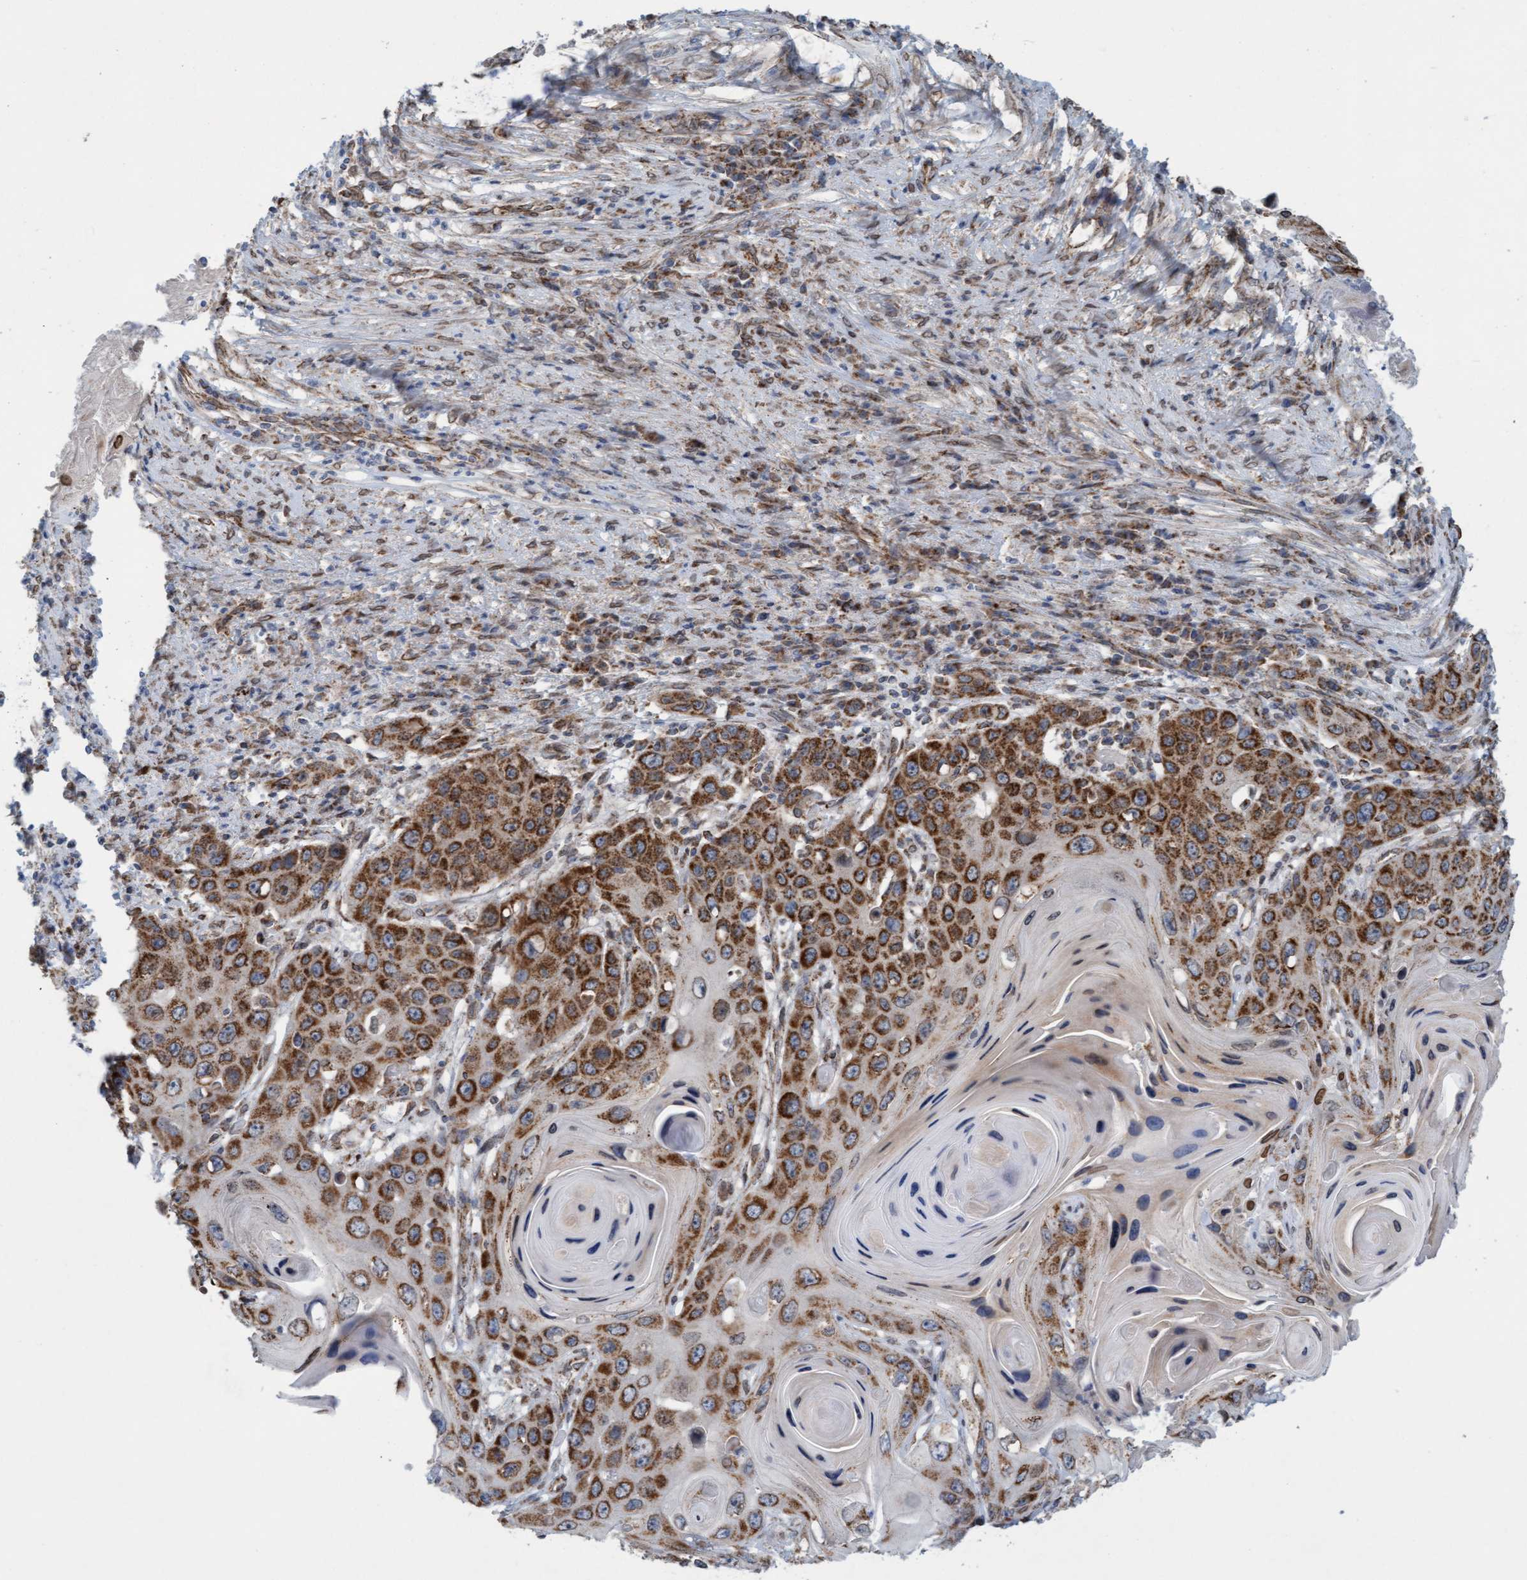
{"staining": {"intensity": "strong", "quantity": "25%-75%", "location": "cytoplasmic/membranous"}, "tissue": "skin cancer", "cell_type": "Tumor cells", "image_type": "cancer", "snomed": [{"axis": "morphology", "description": "Squamous cell carcinoma, NOS"}, {"axis": "topography", "description": "Skin"}], "caption": "The immunohistochemical stain shows strong cytoplasmic/membranous expression in tumor cells of skin cancer (squamous cell carcinoma) tissue. The staining was performed using DAB to visualize the protein expression in brown, while the nuclei were stained in blue with hematoxylin (Magnification: 20x).", "gene": "MRPS23", "patient": {"sex": "male", "age": 55}}